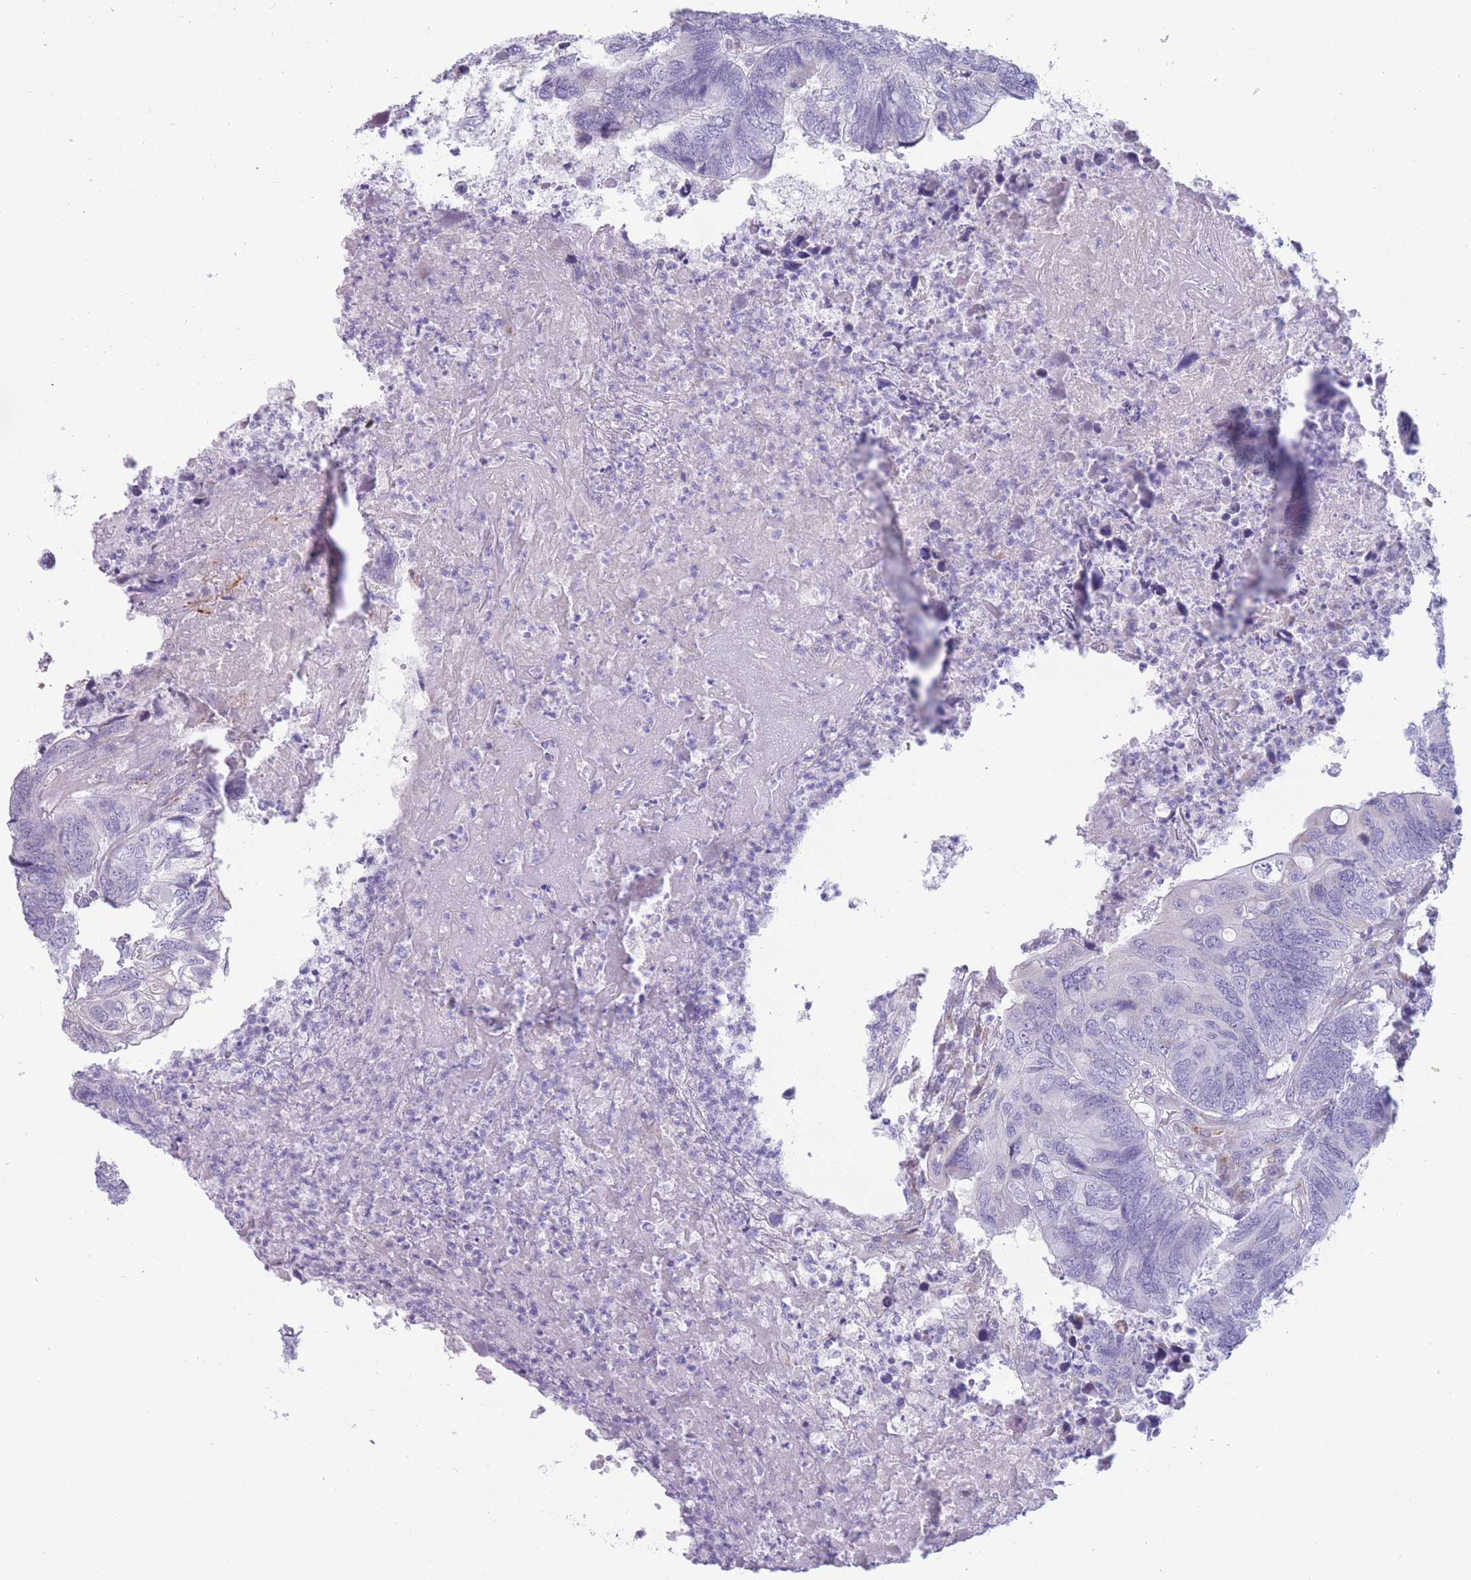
{"staining": {"intensity": "negative", "quantity": "none", "location": "none"}, "tissue": "colorectal cancer", "cell_type": "Tumor cells", "image_type": "cancer", "snomed": [{"axis": "morphology", "description": "Adenocarcinoma, NOS"}, {"axis": "topography", "description": "Colon"}], "caption": "High magnification brightfield microscopy of colorectal cancer (adenocarcinoma) stained with DAB (brown) and counterstained with hematoxylin (blue): tumor cells show no significant expression. (DAB (3,3'-diaminobenzidine) immunohistochemistry visualized using brightfield microscopy, high magnification).", "gene": "COL27A1", "patient": {"sex": "female", "age": 67}}